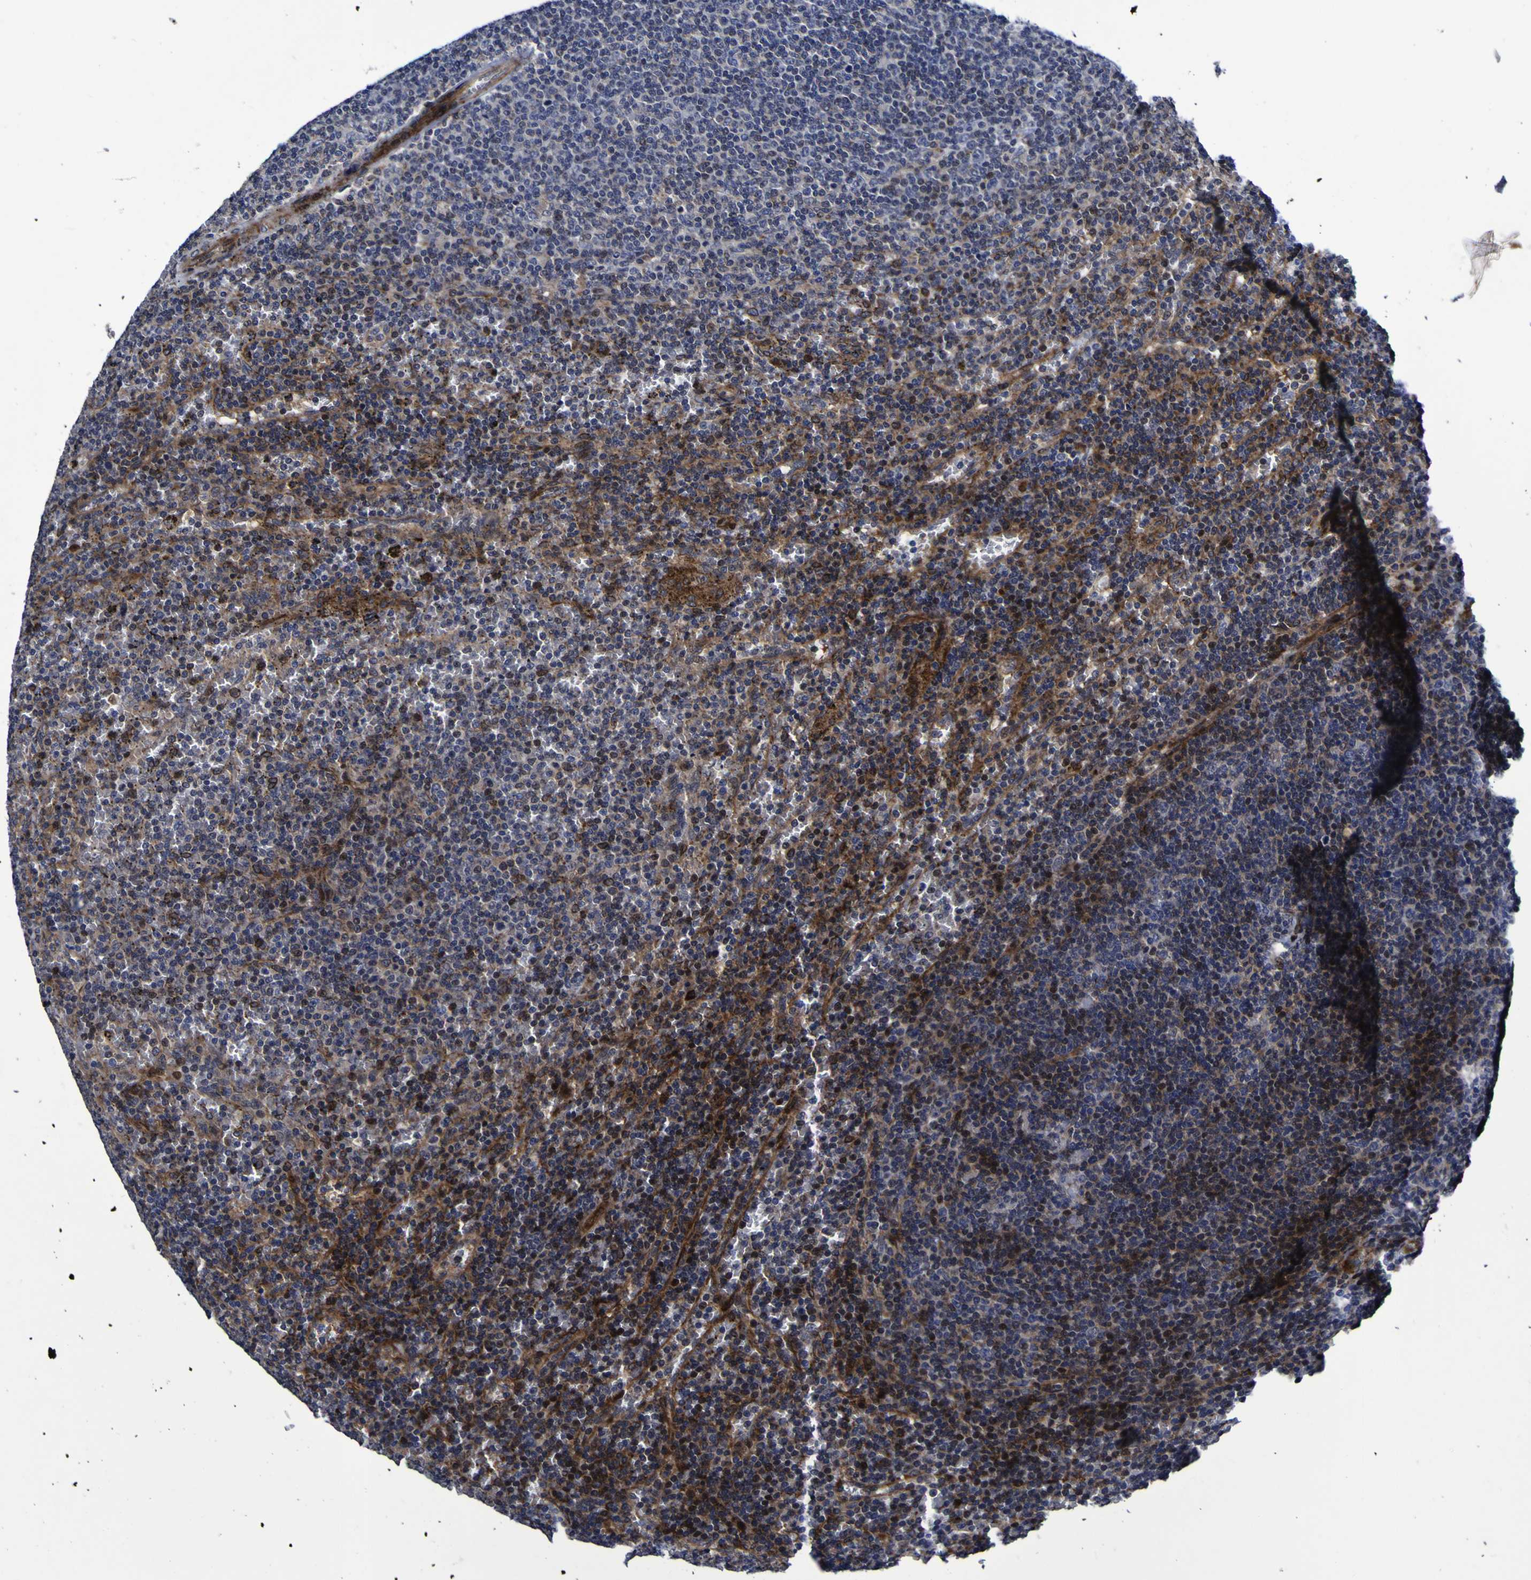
{"staining": {"intensity": "moderate", "quantity": "25%-75%", "location": "cytoplasmic/membranous,nuclear"}, "tissue": "lymphoma", "cell_type": "Tumor cells", "image_type": "cancer", "snomed": [{"axis": "morphology", "description": "Malignant lymphoma, non-Hodgkin's type, Low grade"}, {"axis": "topography", "description": "Spleen"}], "caption": "This image displays immunohistochemistry (IHC) staining of lymphoma, with medium moderate cytoplasmic/membranous and nuclear positivity in about 25%-75% of tumor cells.", "gene": "MGLL", "patient": {"sex": "female", "age": 50}}